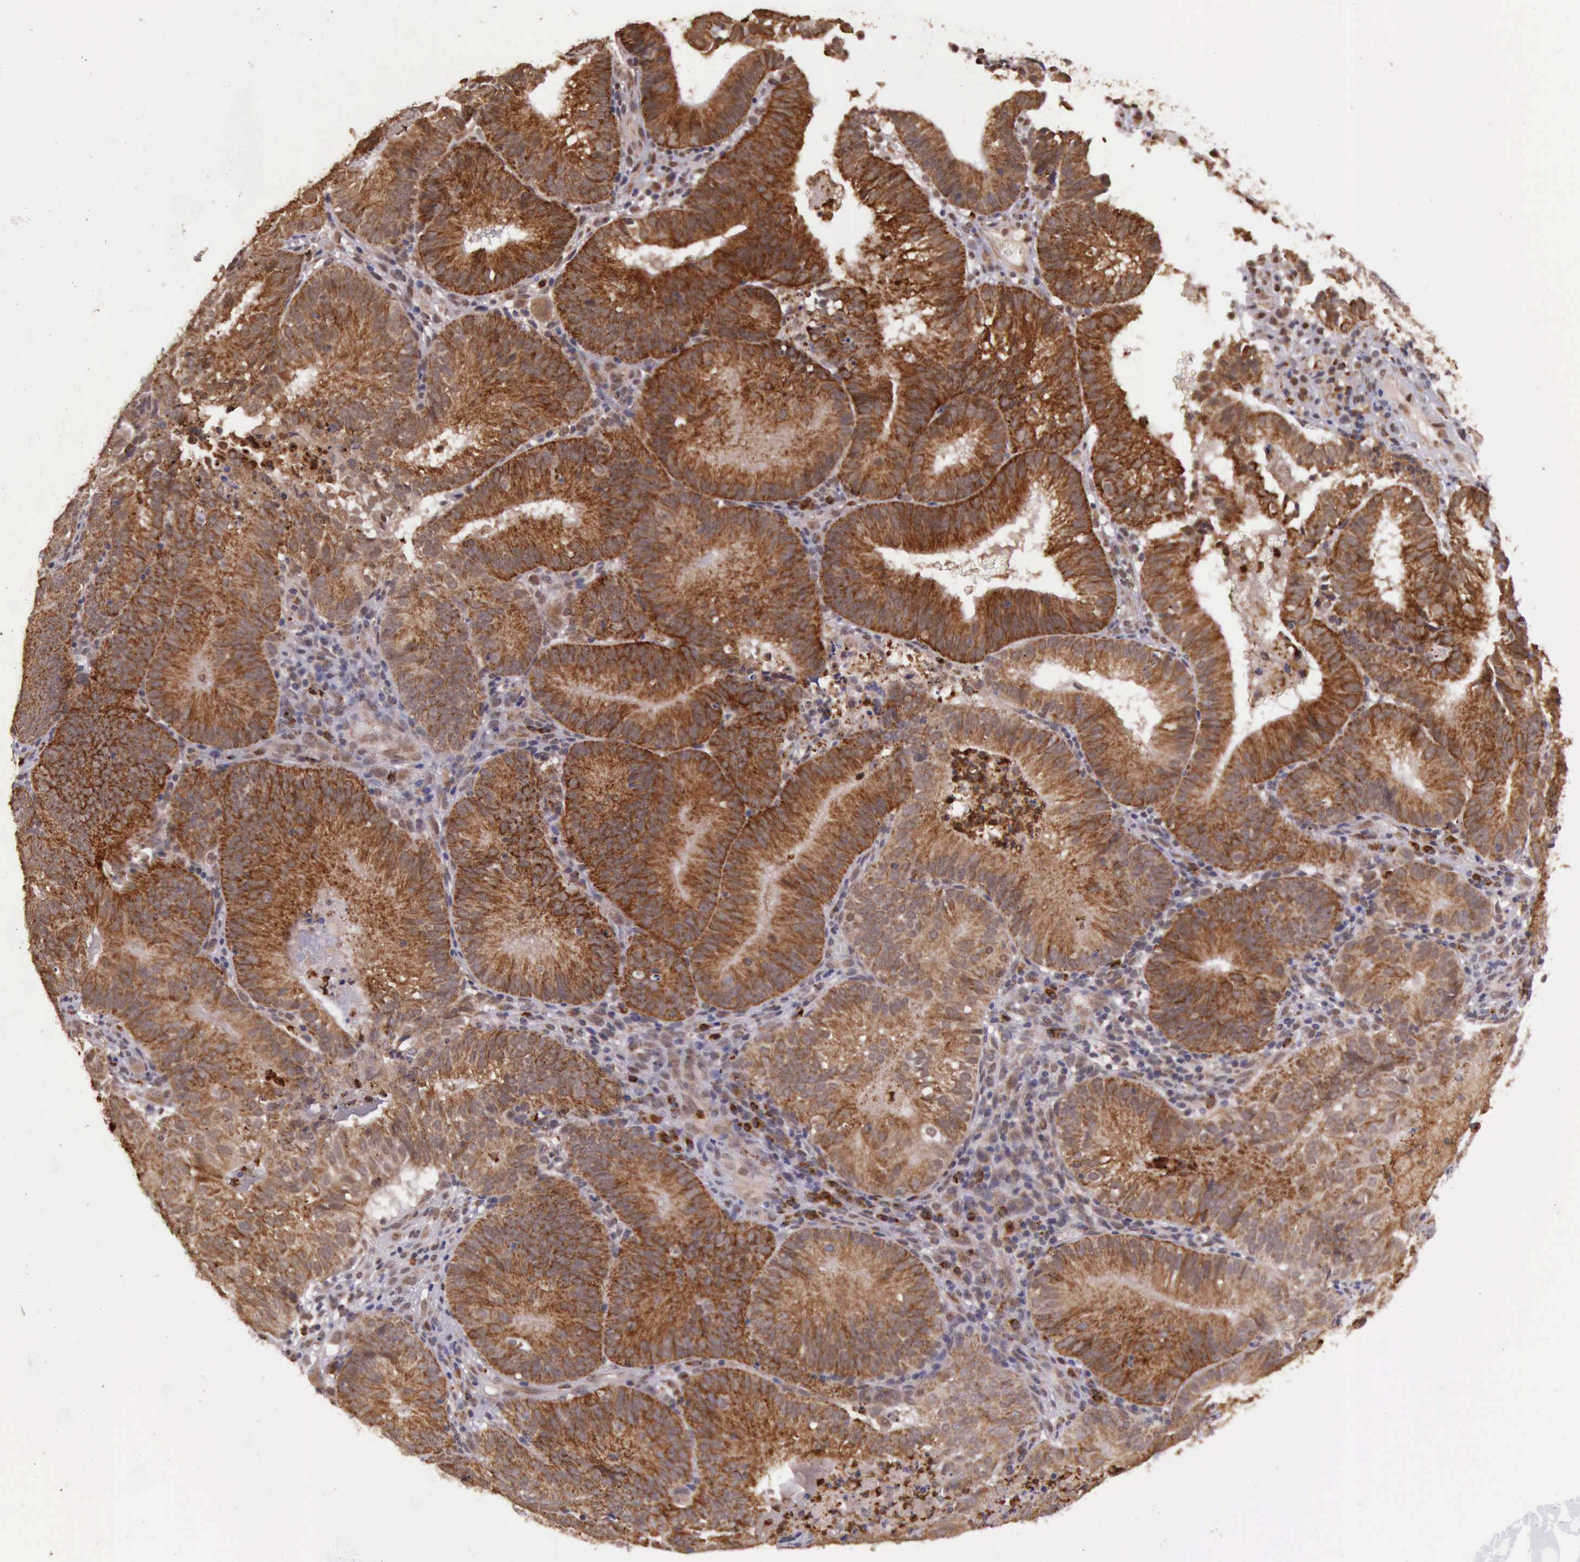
{"staining": {"intensity": "strong", "quantity": ">75%", "location": "cytoplasmic/membranous"}, "tissue": "cervical cancer", "cell_type": "Tumor cells", "image_type": "cancer", "snomed": [{"axis": "morphology", "description": "Adenocarcinoma, NOS"}, {"axis": "topography", "description": "Cervix"}], "caption": "A brown stain labels strong cytoplasmic/membranous staining of a protein in cervical adenocarcinoma tumor cells.", "gene": "ARMCX3", "patient": {"sex": "female", "age": 60}}